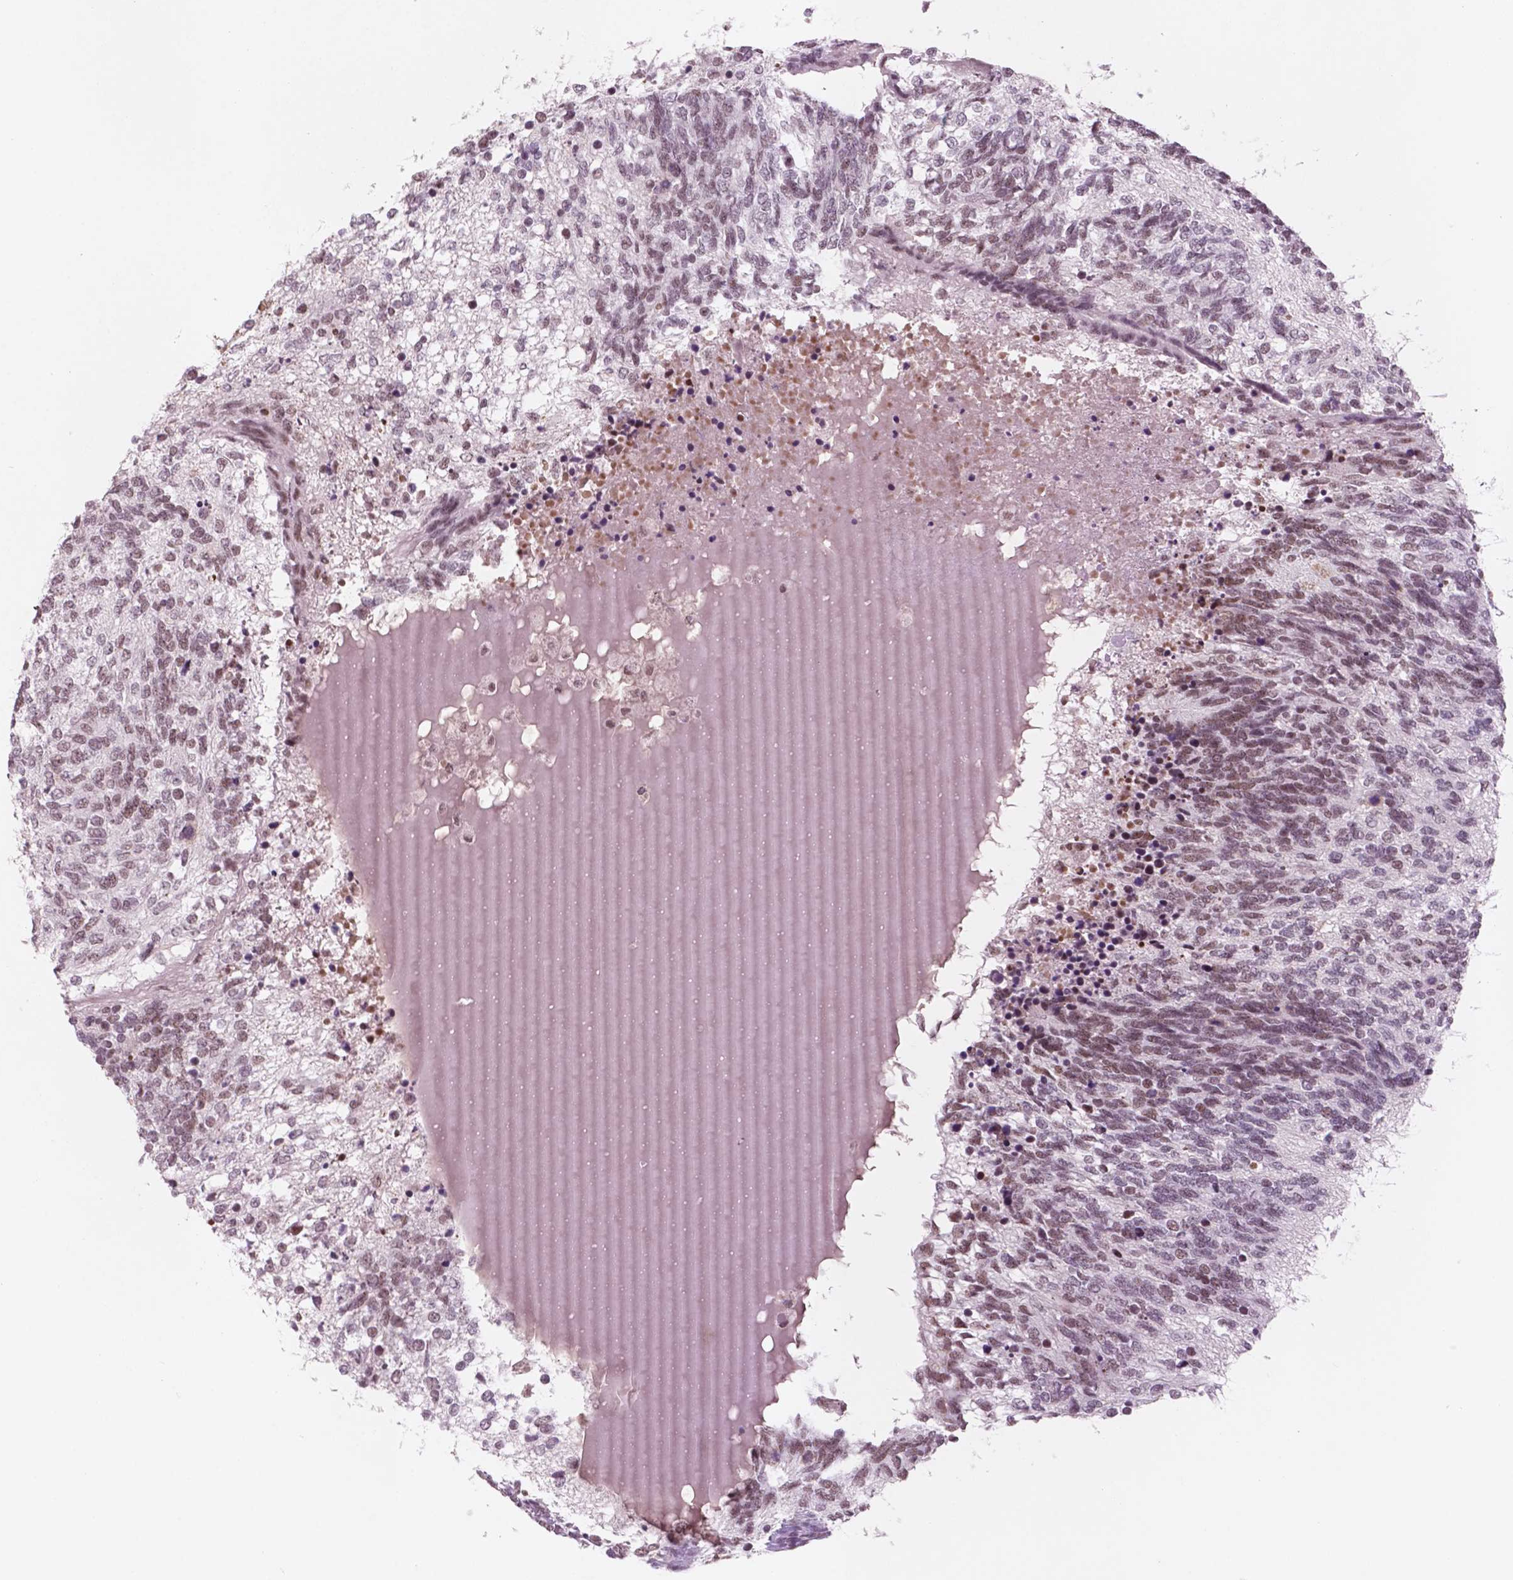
{"staining": {"intensity": "moderate", "quantity": ">75%", "location": "nuclear"}, "tissue": "testis cancer", "cell_type": "Tumor cells", "image_type": "cancer", "snomed": [{"axis": "morphology", "description": "Seminoma, NOS"}, {"axis": "morphology", "description": "Carcinoma, Embryonal, NOS"}, {"axis": "topography", "description": "Testis"}], "caption": "Seminoma (testis) tissue demonstrates moderate nuclear expression in about >75% of tumor cells", "gene": "CTR9", "patient": {"sex": "male", "age": 41}}